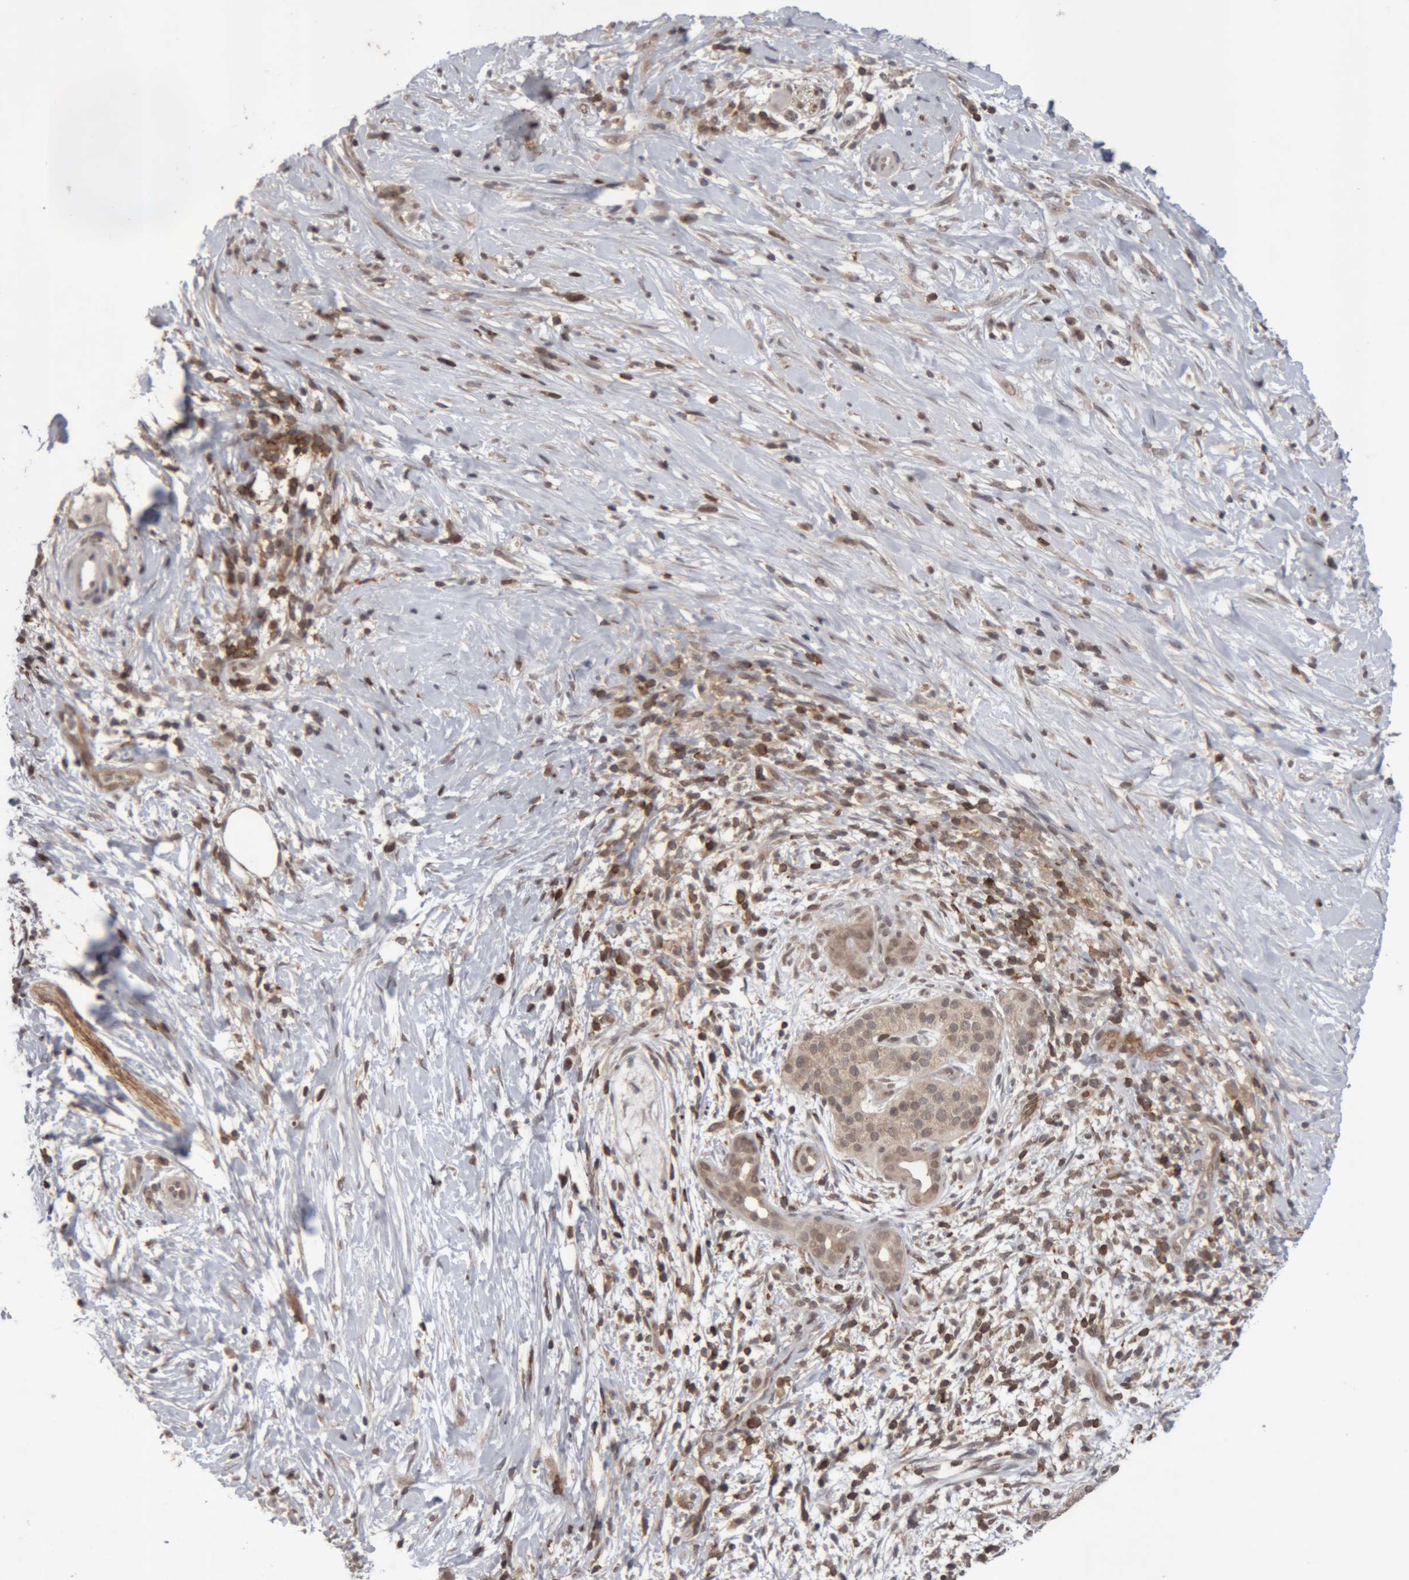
{"staining": {"intensity": "moderate", "quantity": ">75%", "location": "cytoplasmic/membranous,nuclear"}, "tissue": "pancreatic cancer", "cell_type": "Tumor cells", "image_type": "cancer", "snomed": [{"axis": "morphology", "description": "Adenocarcinoma, NOS"}, {"axis": "topography", "description": "Pancreas"}], "caption": "The micrograph displays a brown stain indicating the presence of a protein in the cytoplasmic/membranous and nuclear of tumor cells in pancreatic adenocarcinoma.", "gene": "NFATC2", "patient": {"sex": "male", "age": 58}}